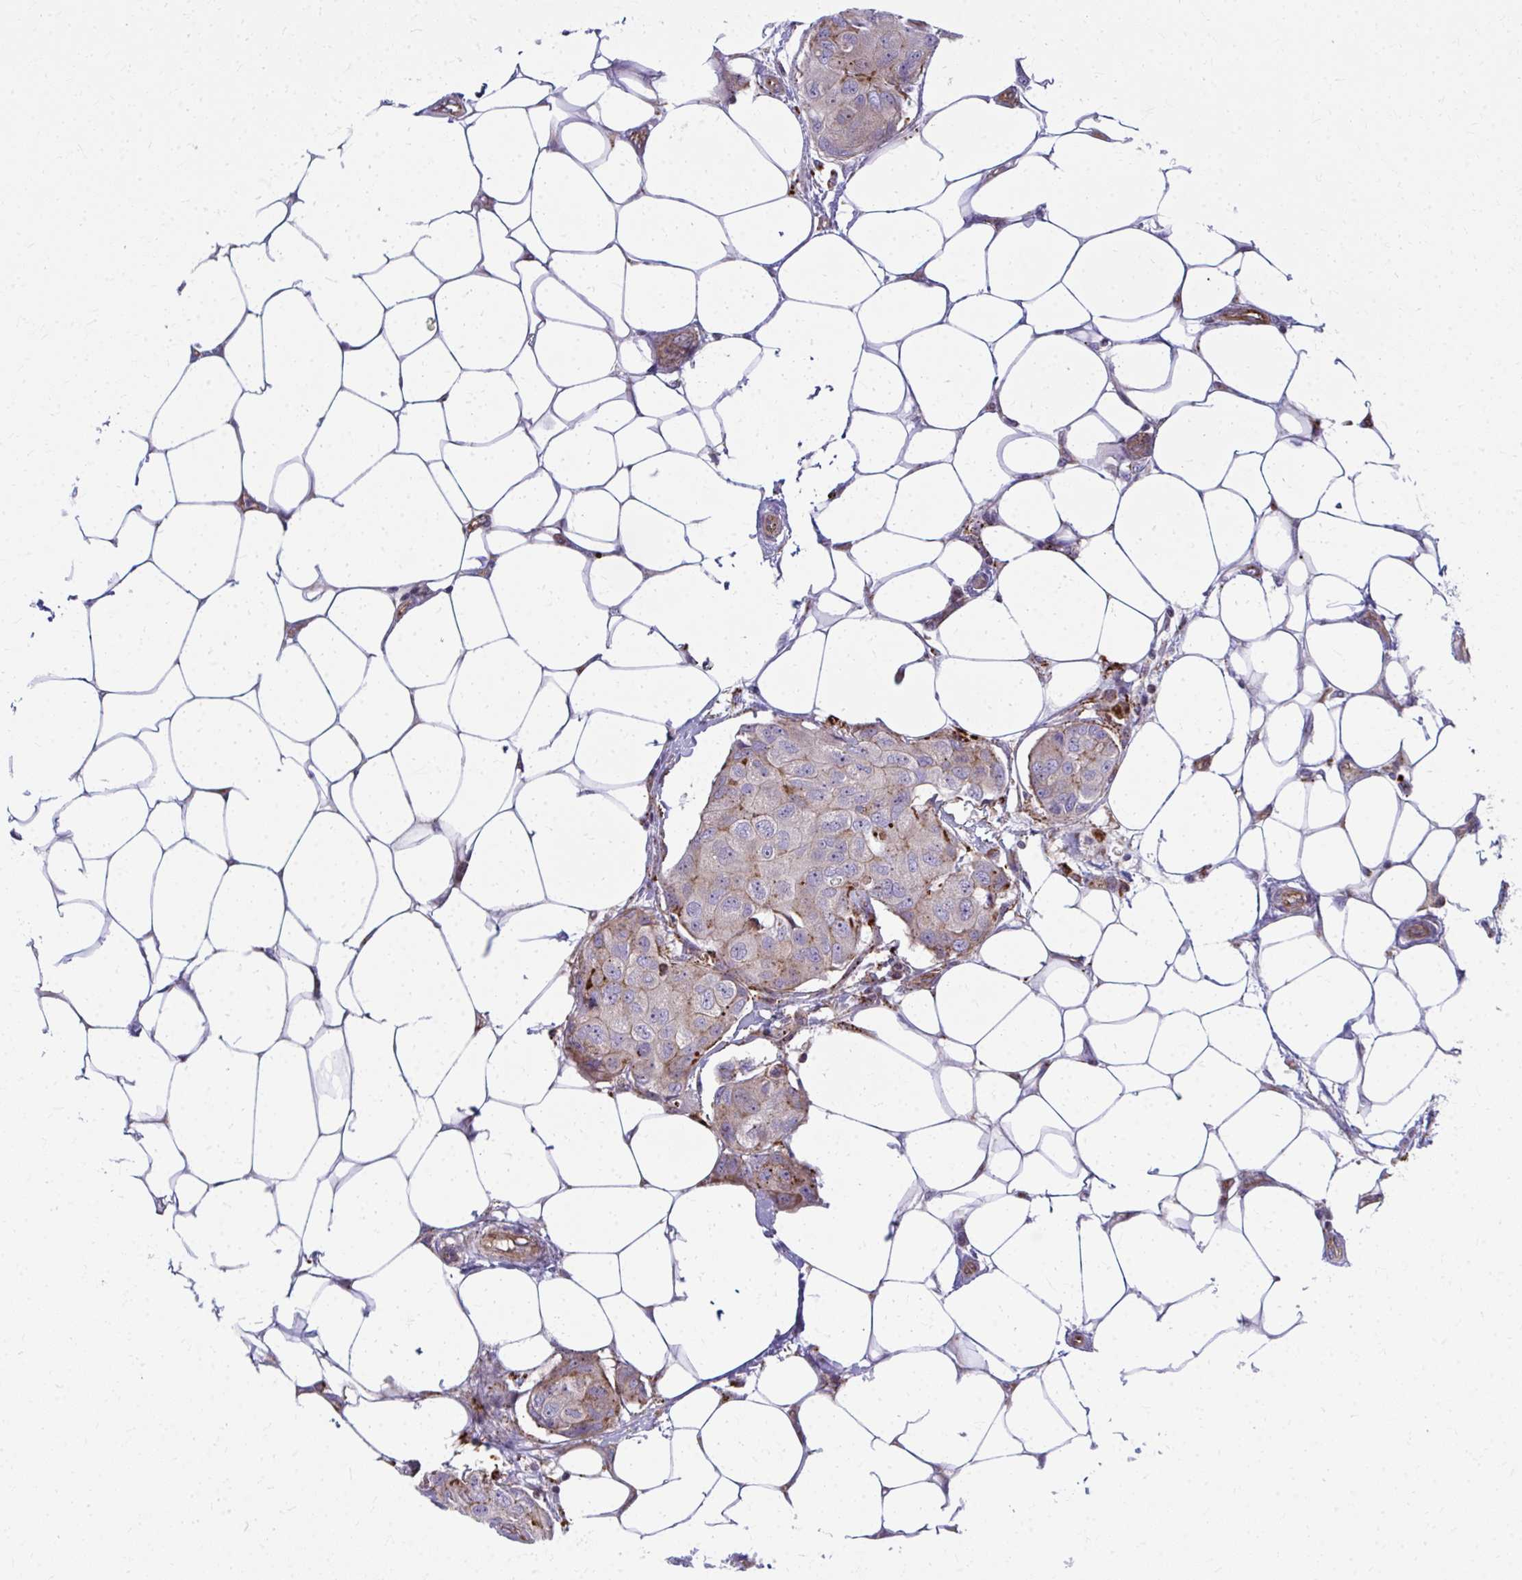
{"staining": {"intensity": "moderate", "quantity": "25%-75%", "location": "cytoplasmic/membranous"}, "tissue": "breast cancer", "cell_type": "Tumor cells", "image_type": "cancer", "snomed": [{"axis": "morphology", "description": "Duct carcinoma"}, {"axis": "topography", "description": "Breast"}, {"axis": "topography", "description": "Lymph node"}], "caption": "Brown immunohistochemical staining in human breast infiltrating ductal carcinoma demonstrates moderate cytoplasmic/membranous expression in about 25%-75% of tumor cells.", "gene": "LRRC4B", "patient": {"sex": "female", "age": 80}}